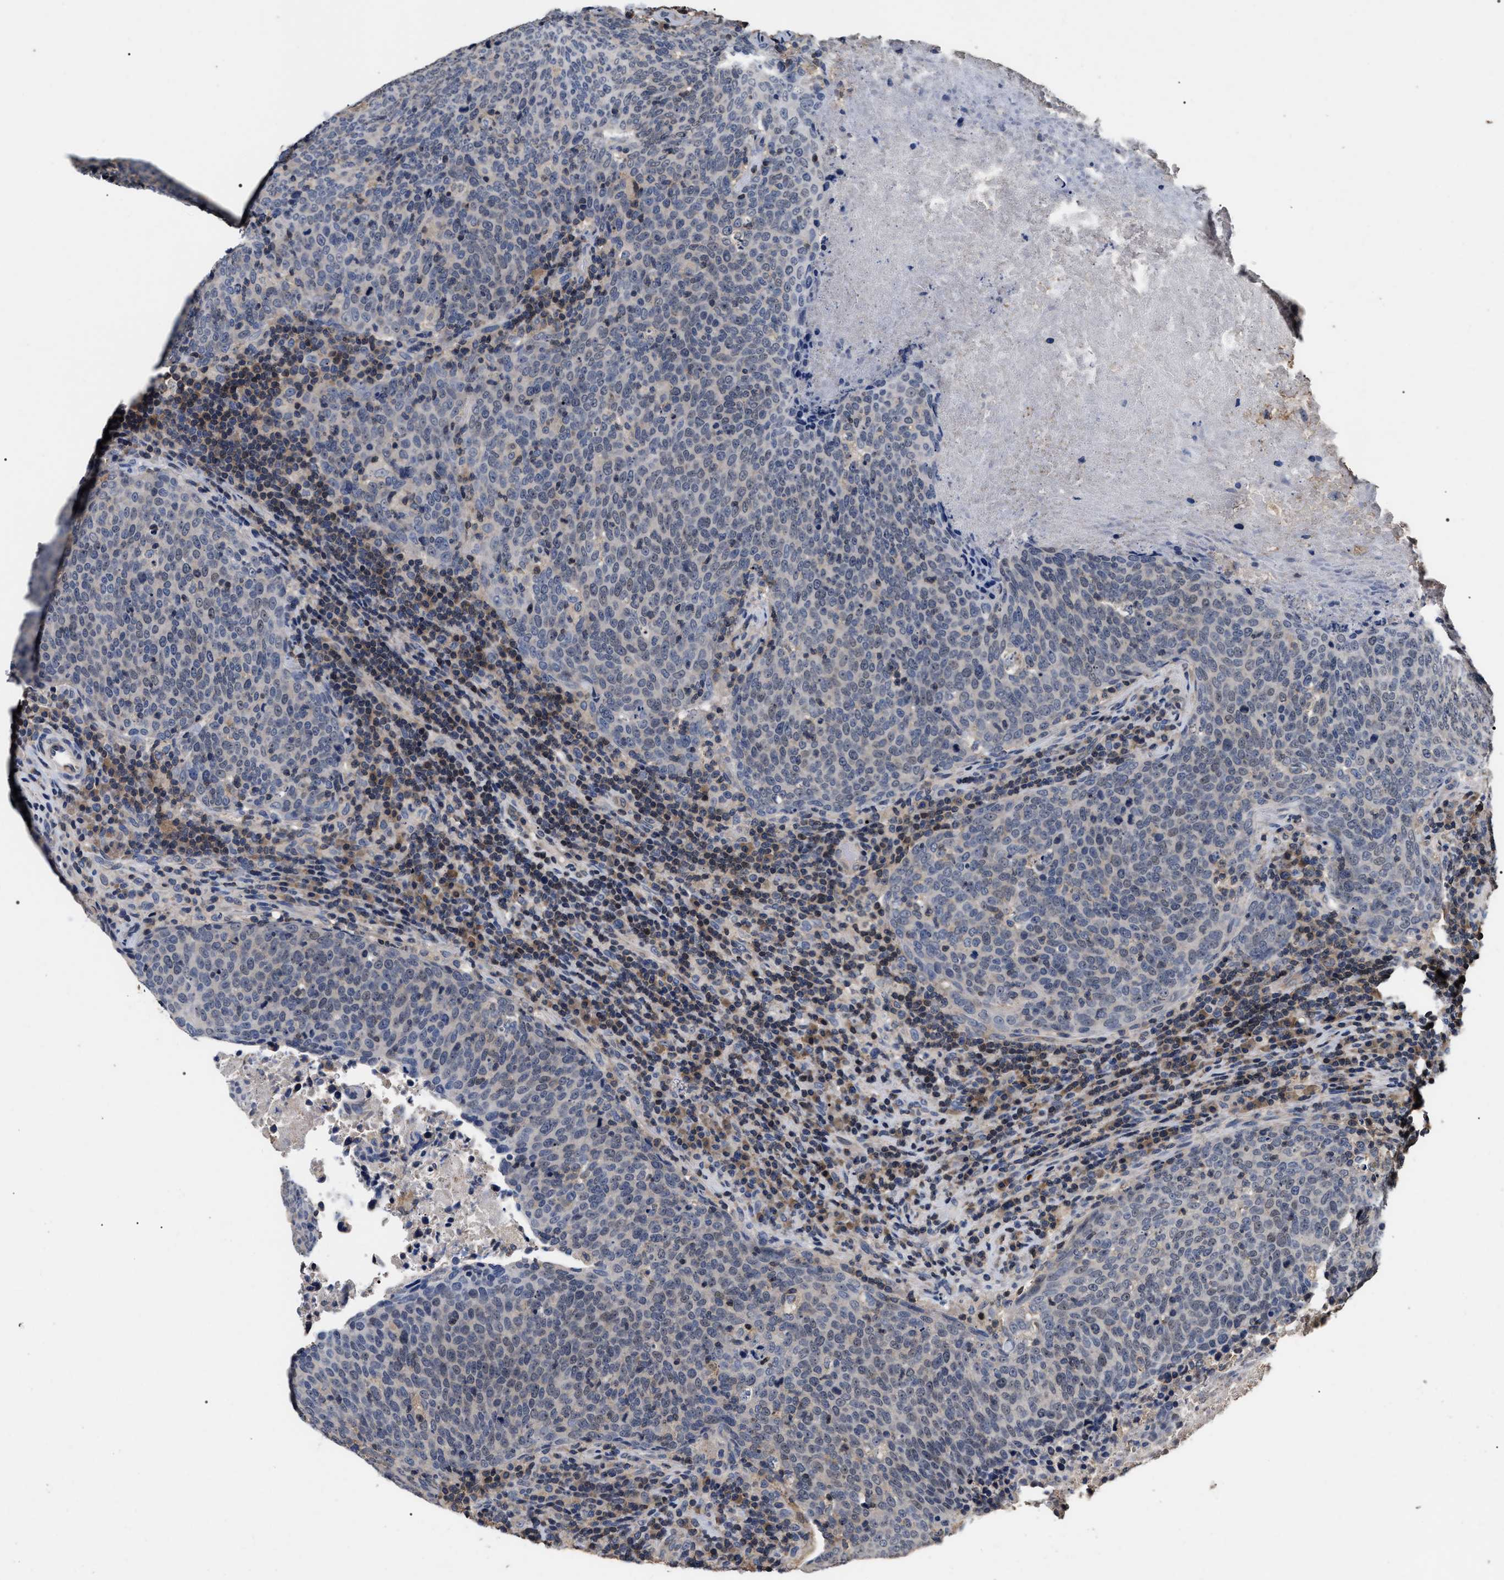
{"staining": {"intensity": "weak", "quantity": "<25%", "location": "nuclear"}, "tissue": "head and neck cancer", "cell_type": "Tumor cells", "image_type": "cancer", "snomed": [{"axis": "morphology", "description": "Squamous cell carcinoma, NOS"}, {"axis": "morphology", "description": "Squamous cell carcinoma, metastatic, NOS"}, {"axis": "topography", "description": "Lymph node"}, {"axis": "topography", "description": "Head-Neck"}], "caption": "The micrograph exhibits no staining of tumor cells in head and neck metastatic squamous cell carcinoma. (Brightfield microscopy of DAB (3,3'-diaminobenzidine) immunohistochemistry at high magnification).", "gene": "UPF3A", "patient": {"sex": "male", "age": 62}}